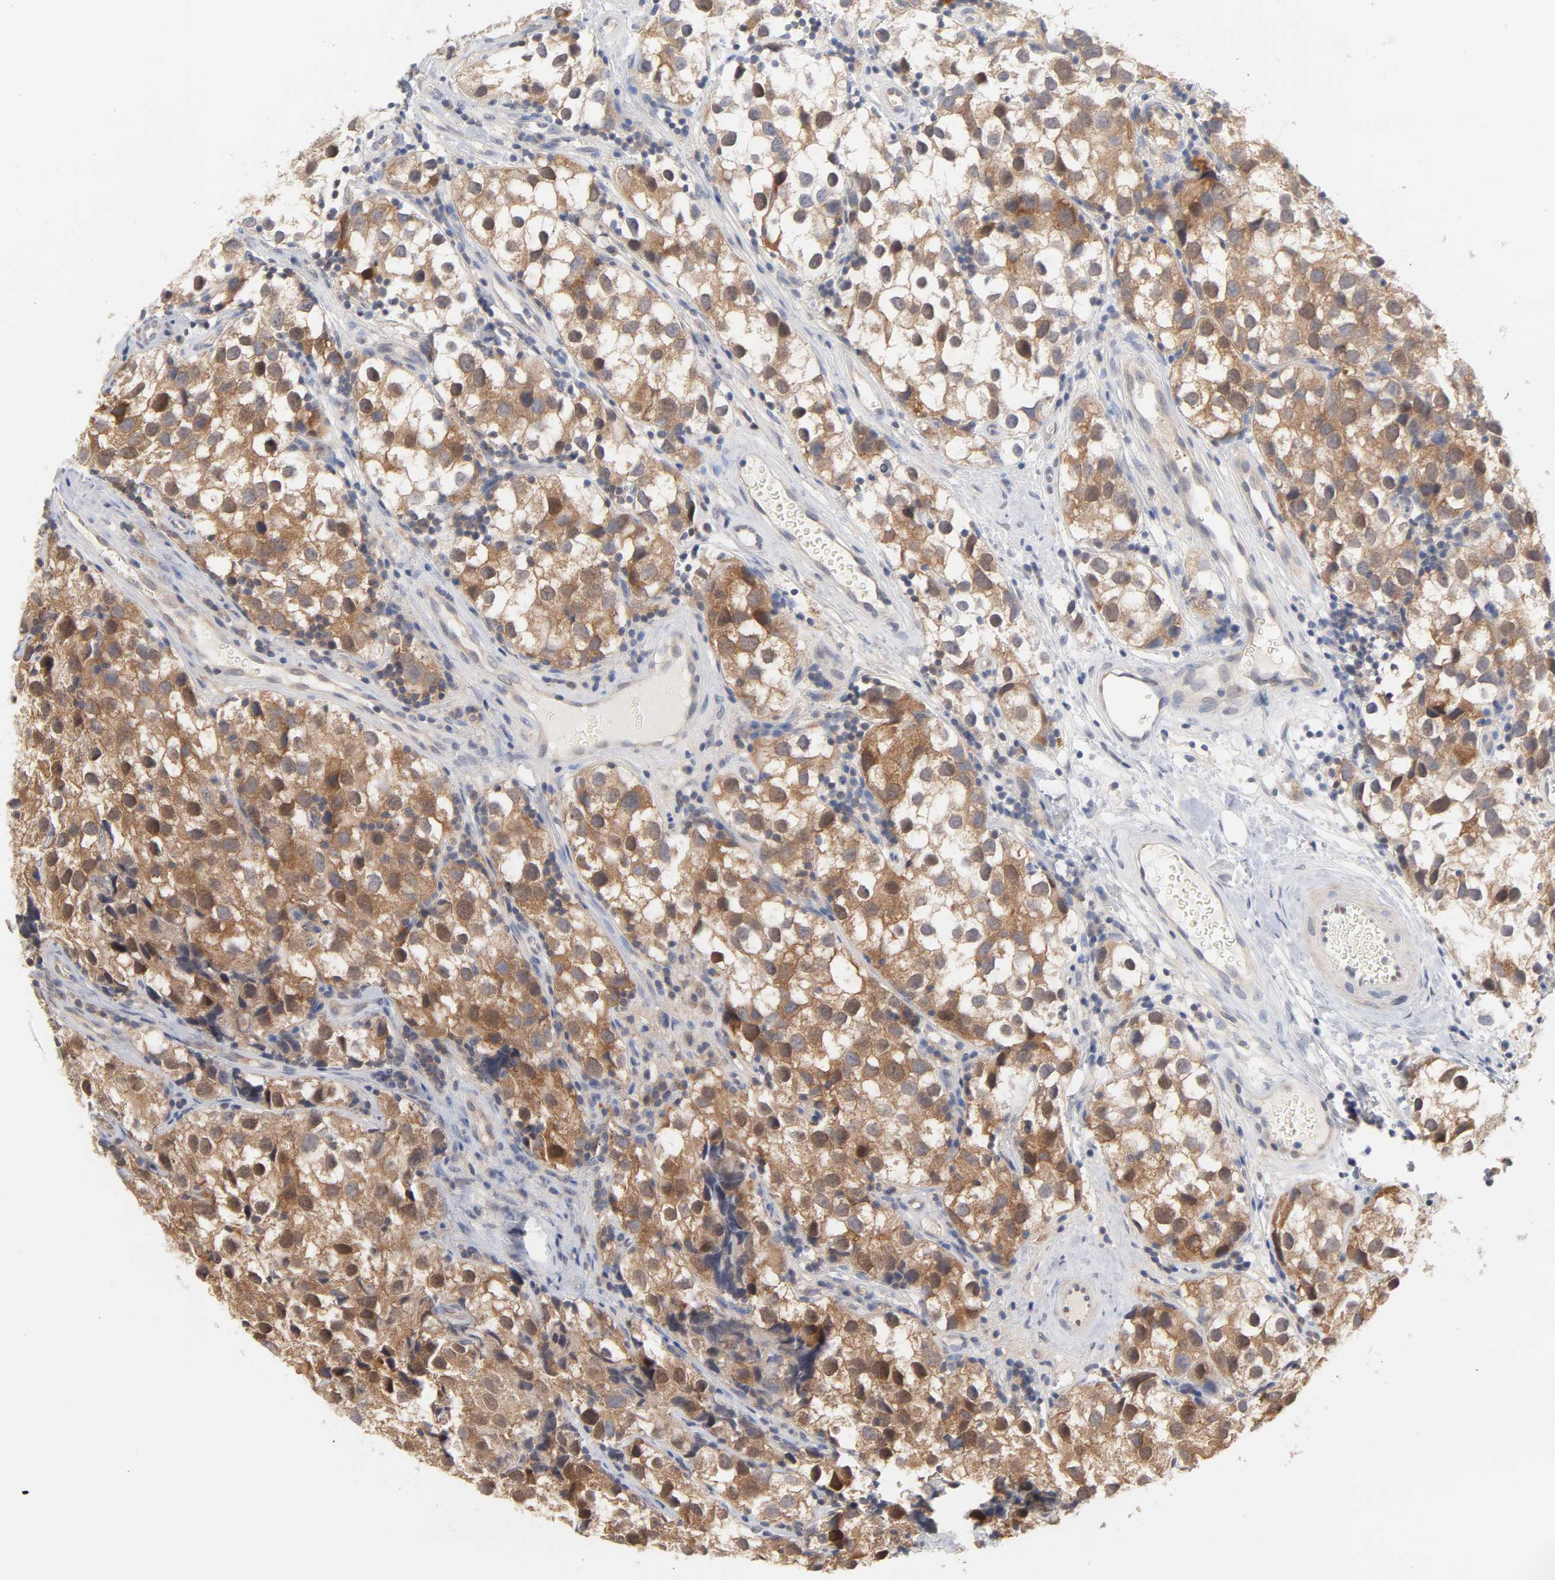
{"staining": {"intensity": "moderate", "quantity": ">75%", "location": "cytoplasmic/membranous"}, "tissue": "testis cancer", "cell_type": "Tumor cells", "image_type": "cancer", "snomed": [{"axis": "morphology", "description": "Seminoma, NOS"}, {"axis": "topography", "description": "Testis"}], "caption": "The photomicrograph exhibits a brown stain indicating the presence of a protein in the cytoplasmic/membranous of tumor cells in testis seminoma.", "gene": "UBL4A", "patient": {"sex": "male", "age": 39}}